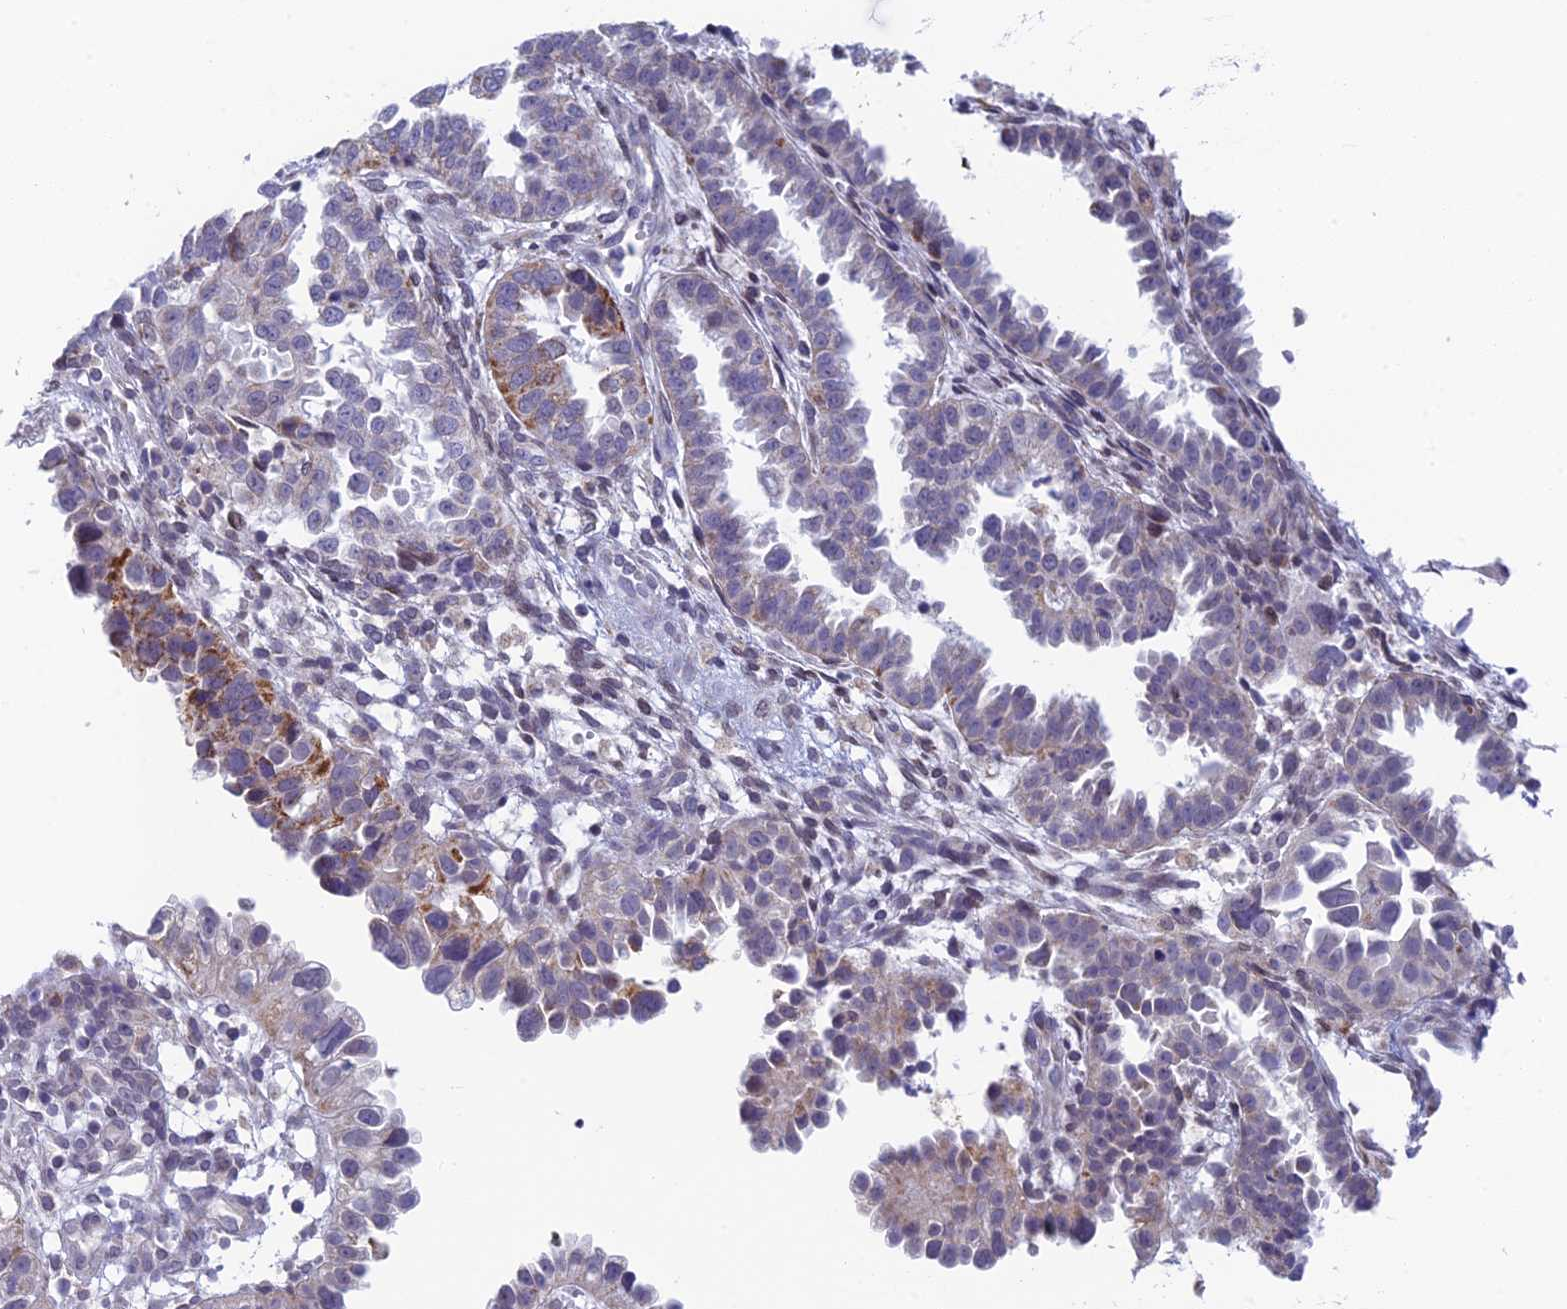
{"staining": {"intensity": "moderate", "quantity": "<25%", "location": "cytoplasmic/membranous"}, "tissue": "endometrial cancer", "cell_type": "Tumor cells", "image_type": "cancer", "snomed": [{"axis": "morphology", "description": "Adenocarcinoma, NOS"}, {"axis": "topography", "description": "Endometrium"}], "caption": "DAB (3,3'-diaminobenzidine) immunohistochemical staining of endometrial cancer reveals moderate cytoplasmic/membranous protein positivity in about <25% of tumor cells.", "gene": "REXO5", "patient": {"sex": "female", "age": 85}}